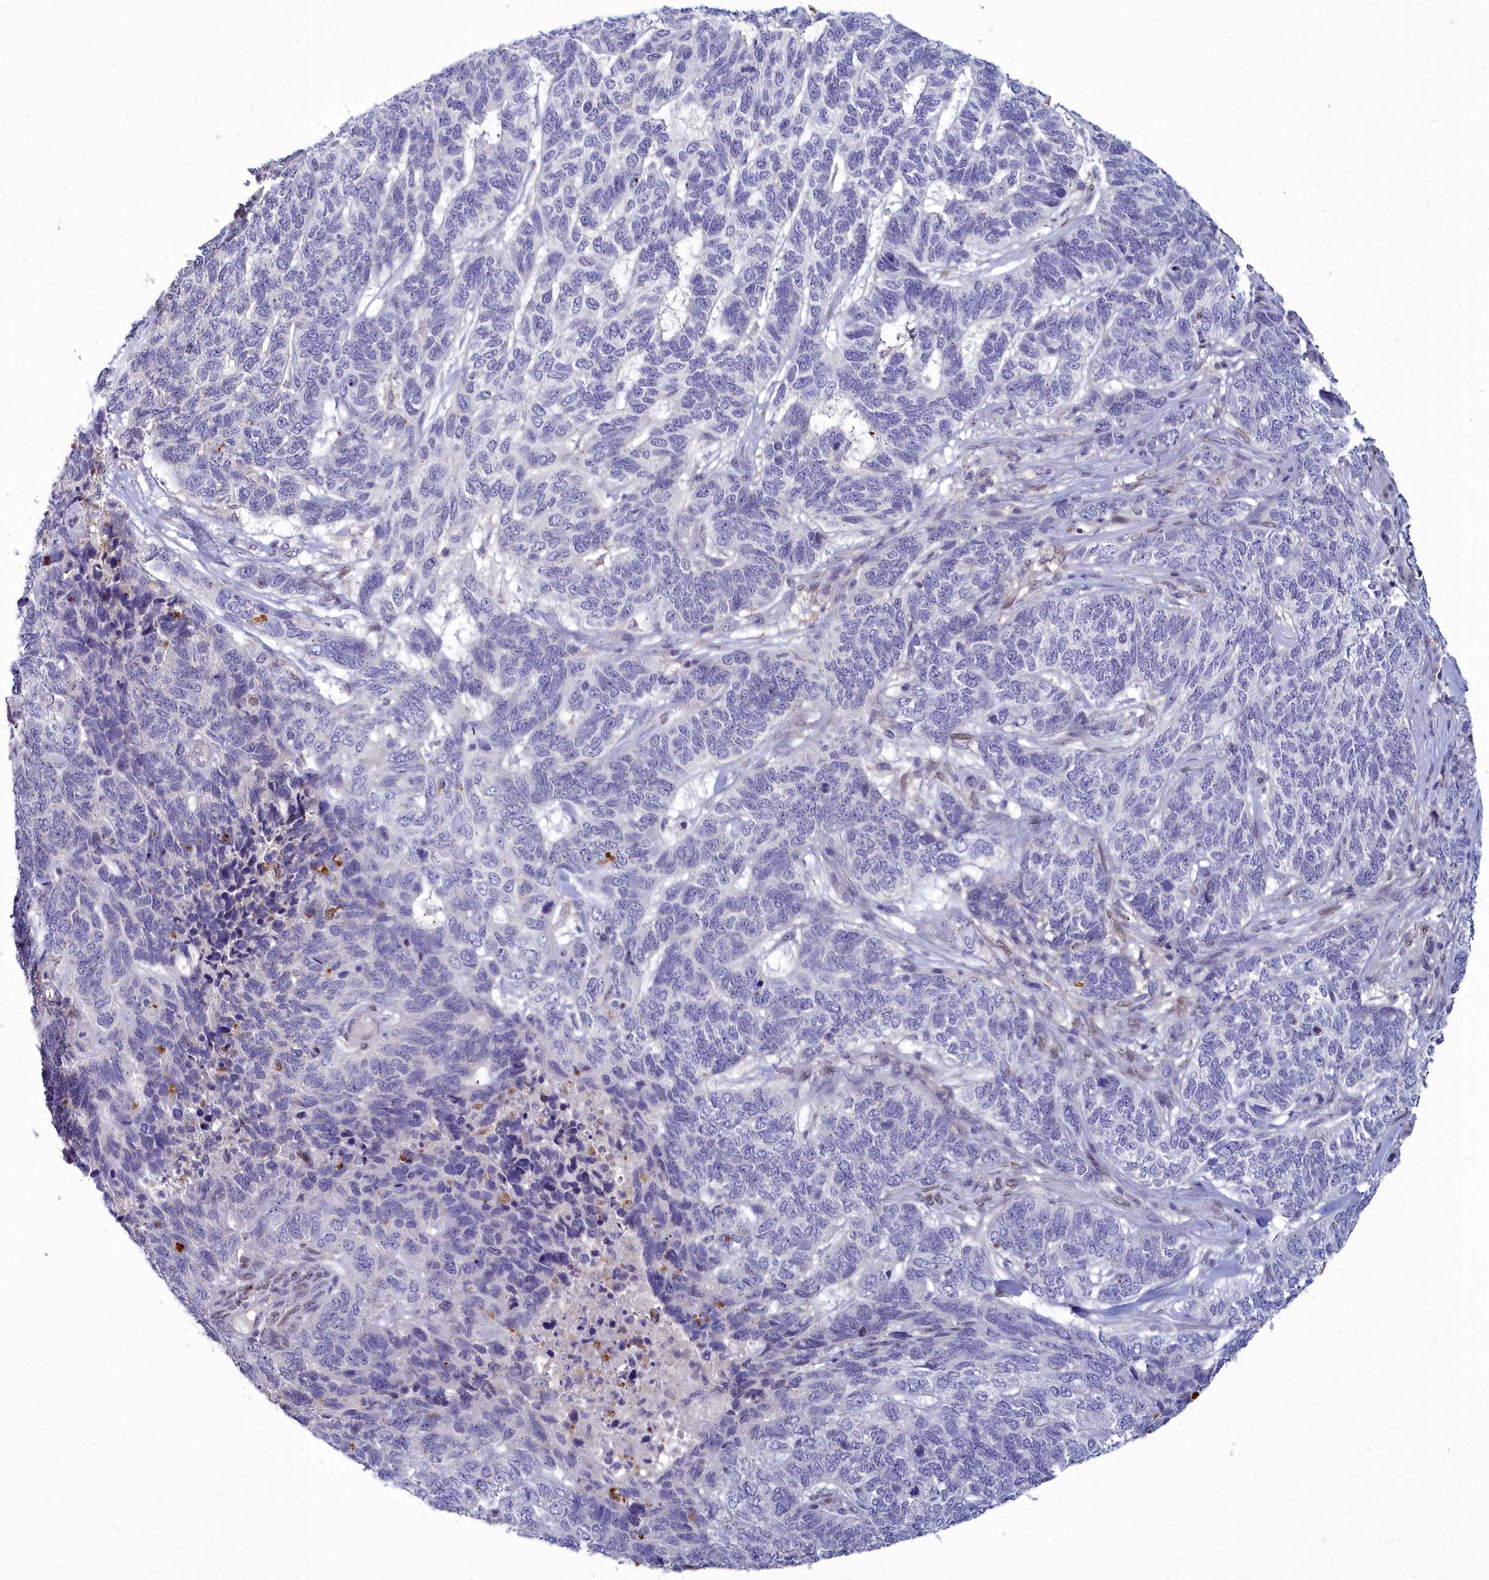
{"staining": {"intensity": "negative", "quantity": "none", "location": "none"}, "tissue": "skin cancer", "cell_type": "Tumor cells", "image_type": "cancer", "snomed": [{"axis": "morphology", "description": "Basal cell carcinoma"}, {"axis": "topography", "description": "Skin"}], "caption": "The image demonstrates no significant expression in tumor cells of skin basal cell carcinoma.", "gene": "NOXA1", "patient": {"sex": "female", "age": 65}}